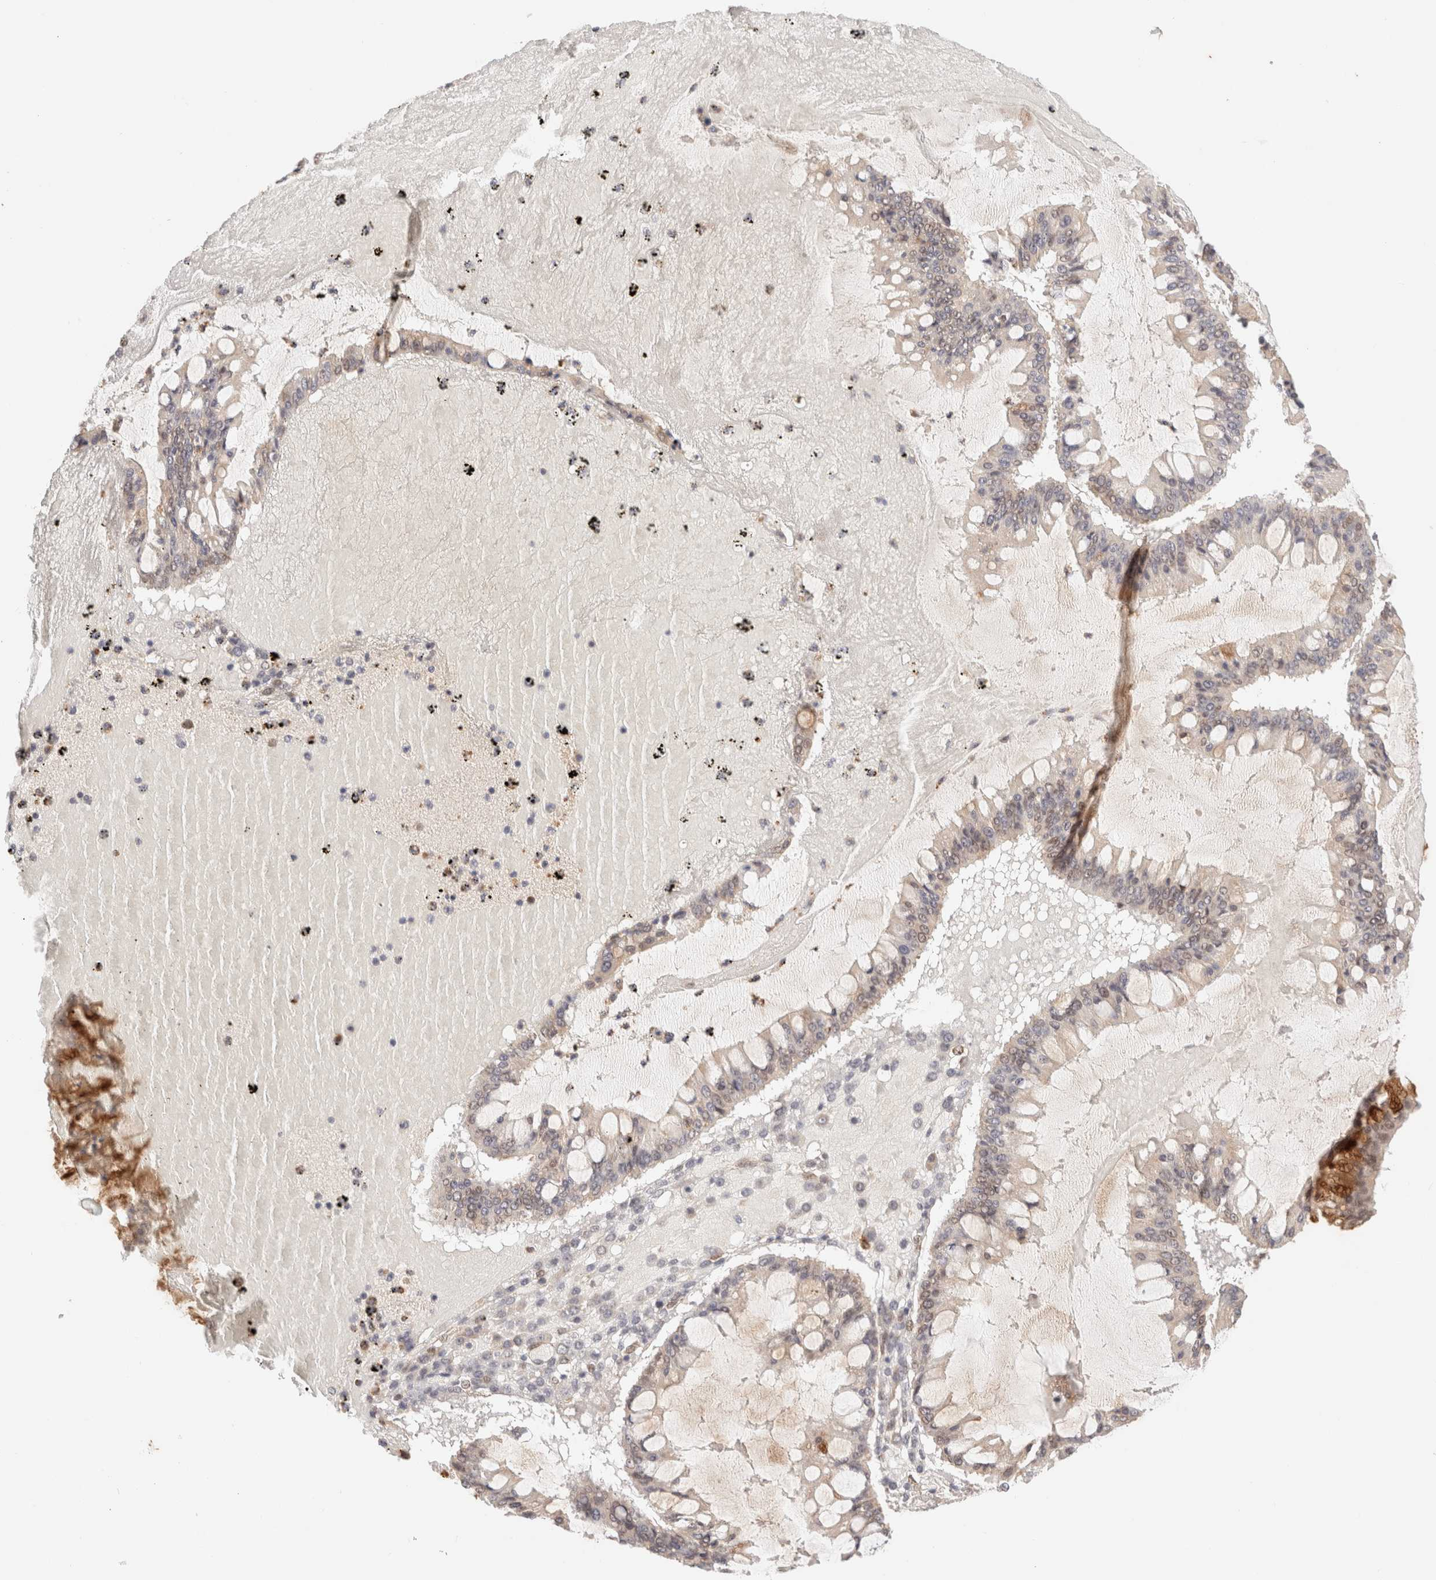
{"staining": {"intensity": "weak", "quantity": "<25%", "location": "cytoplasmic/membranous,nuclear"}, "tissue": "ovarian cancer", "cell_type": "Tumor cells", "image_type": "cancer", "snomed": [{"axis": "morphology", "description": "Cystadenocarcinoma, mucinous, NOS"}, {"axis": "topography", "description": "Ovary"}], "caption": "The histopathology image shows no staining of tumor cells in ovarian mucinous cystadenocarcinoma.", "gene": "BRPF3", "patient": {"sex": "female", "age": 73}}